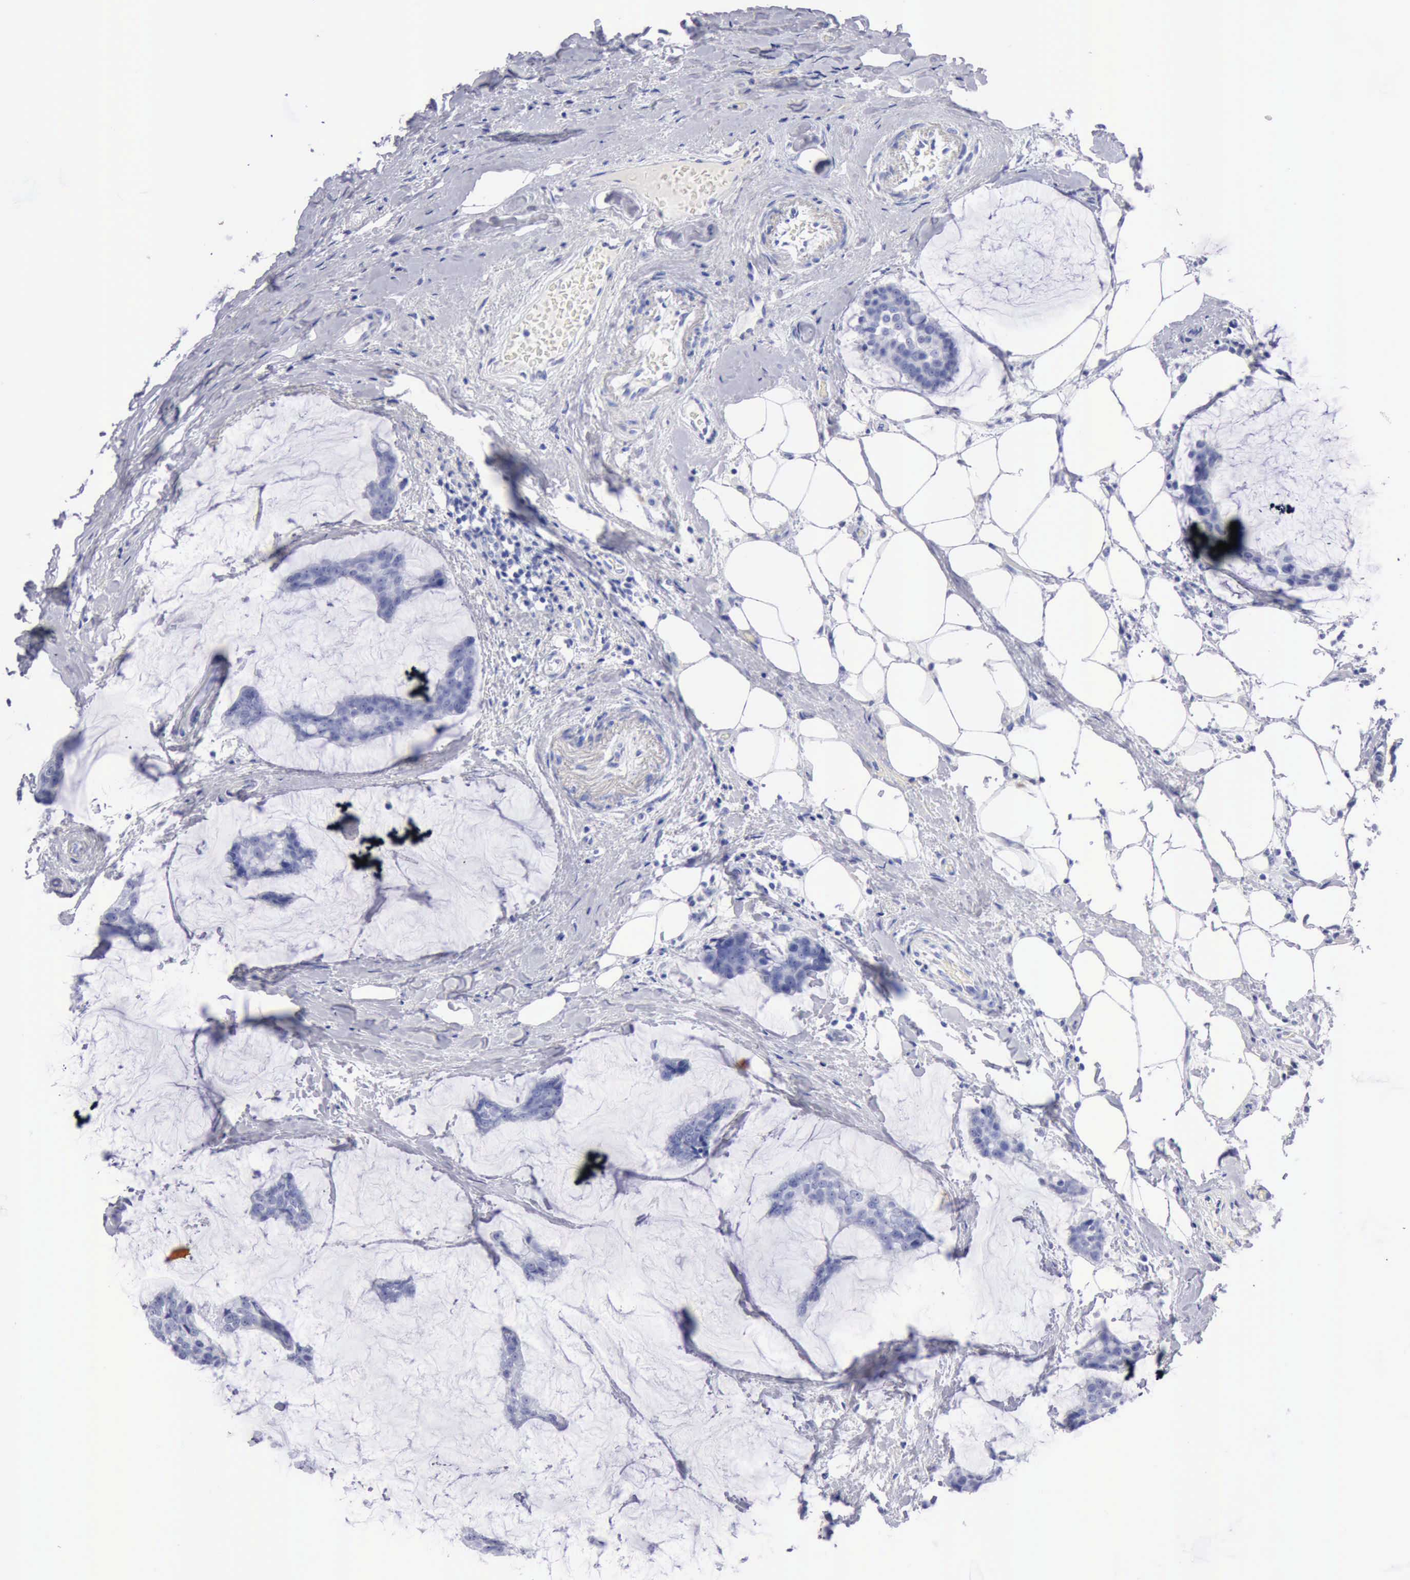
{"staining": {"intensity": "negative", "quantity": "none", "location": "none"}, "tissue": "breast cancer", "cell_type": "Tumor cells", "image_type": "cancer", "snomed": [{"axis": "morphology", "description": "Duct carcinoma"}, {"axis": "topography", "description": "Breast"}], "caption": "The immunohistochemistry (IHC) image has no significant positivity in tumor cells of breast invasive ductal carcinoma tissue.", "gene": "CYP19A1", "patient": {"sex": "female", "age": 93}}